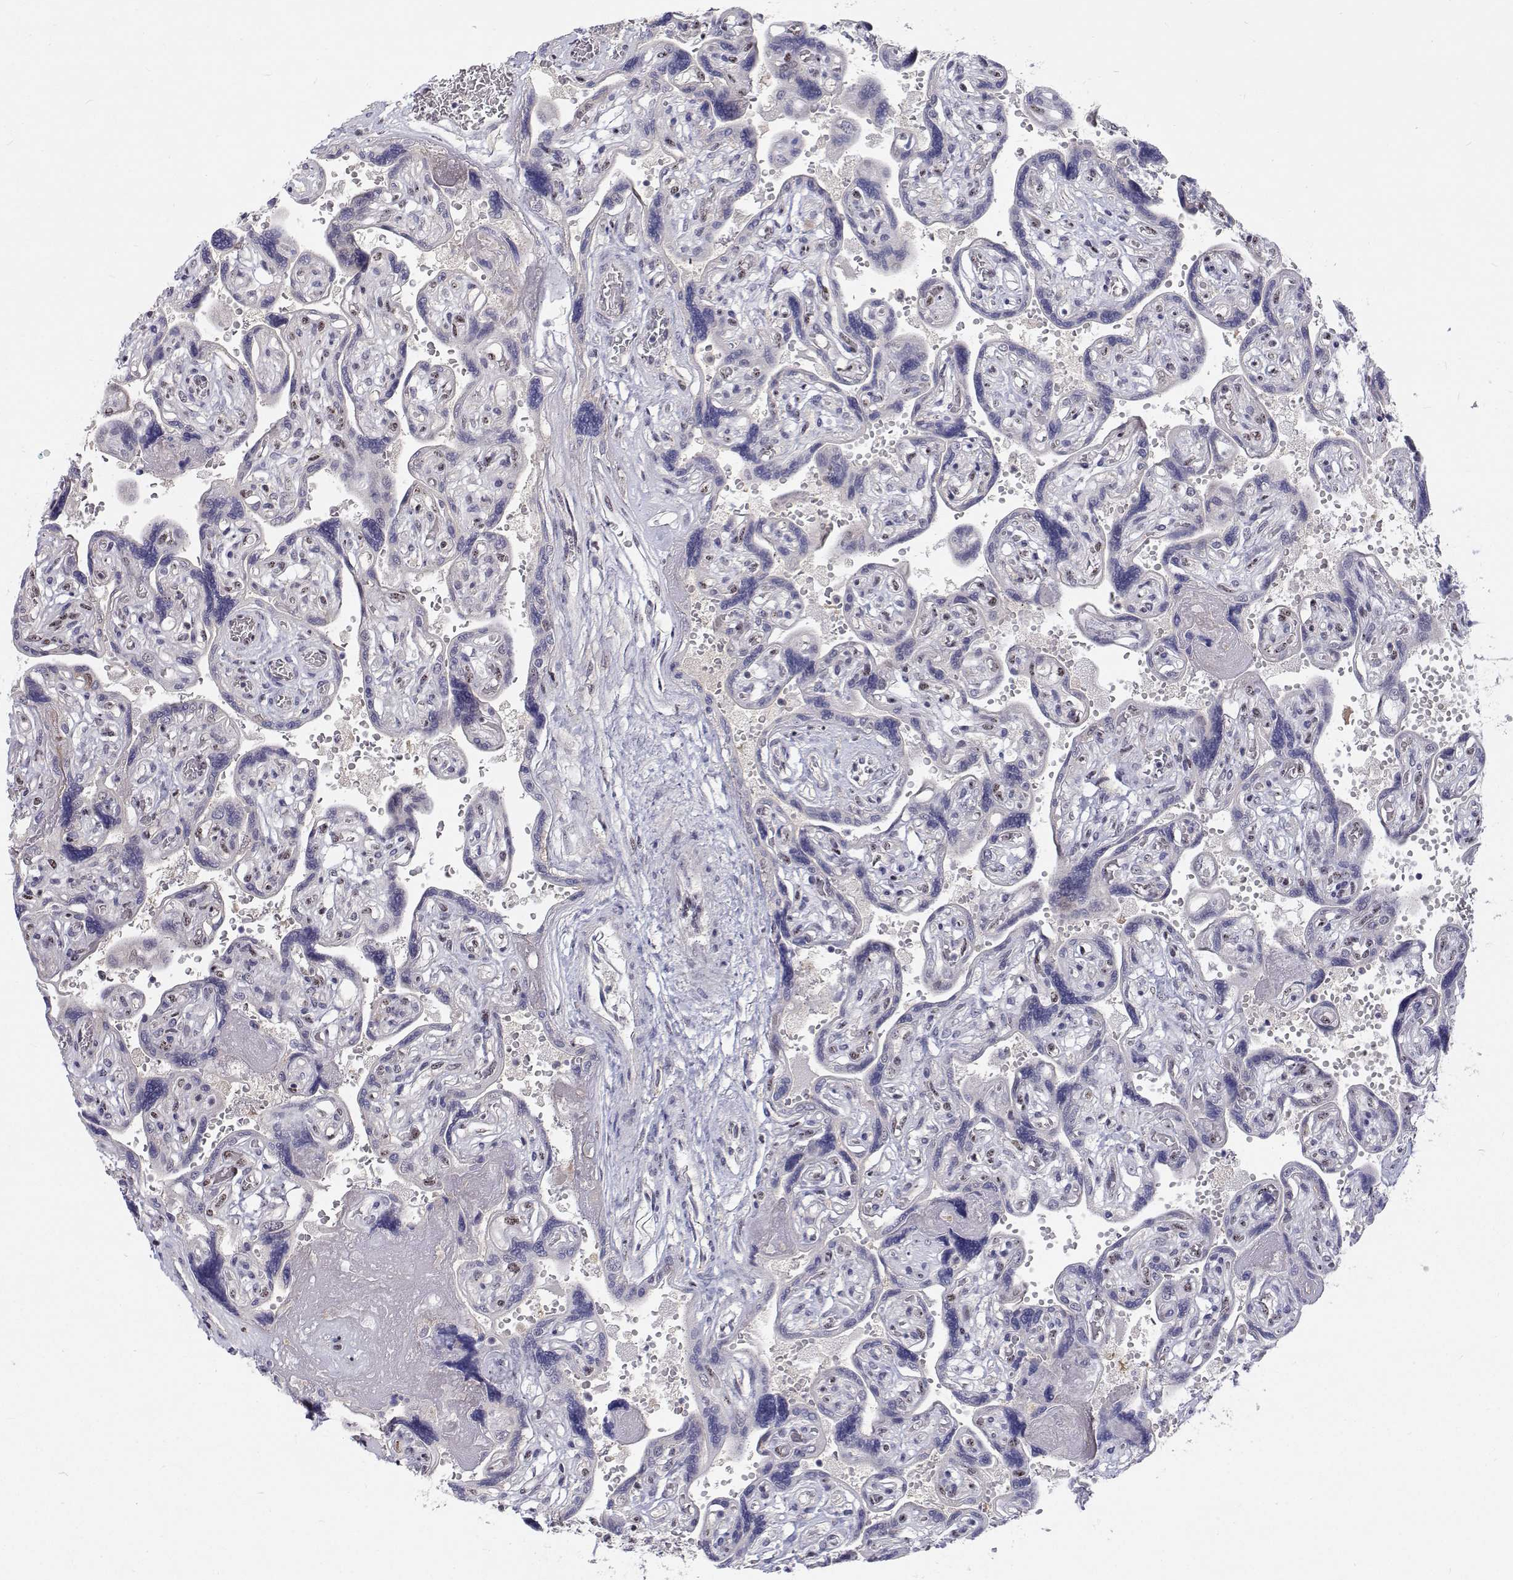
{"staining": {"intensity": "negative", "quantity": "none", "location": "none"}, "tissue": "placenta", "cell_type": "Decidual cells", "image_type": "normal", "snomed": [{"axis": "morphology", "description": "Normal tissue, NOS"}, {"axis": "topography", "description": "Placenta"}], "caption": "A high-resolution histopathology image shows IHC staining of unremarkable placenta, which shows no significant positivity in decidual cells.", "gene": "MYPN", "patient": {"sex": "female", "age": 32}}